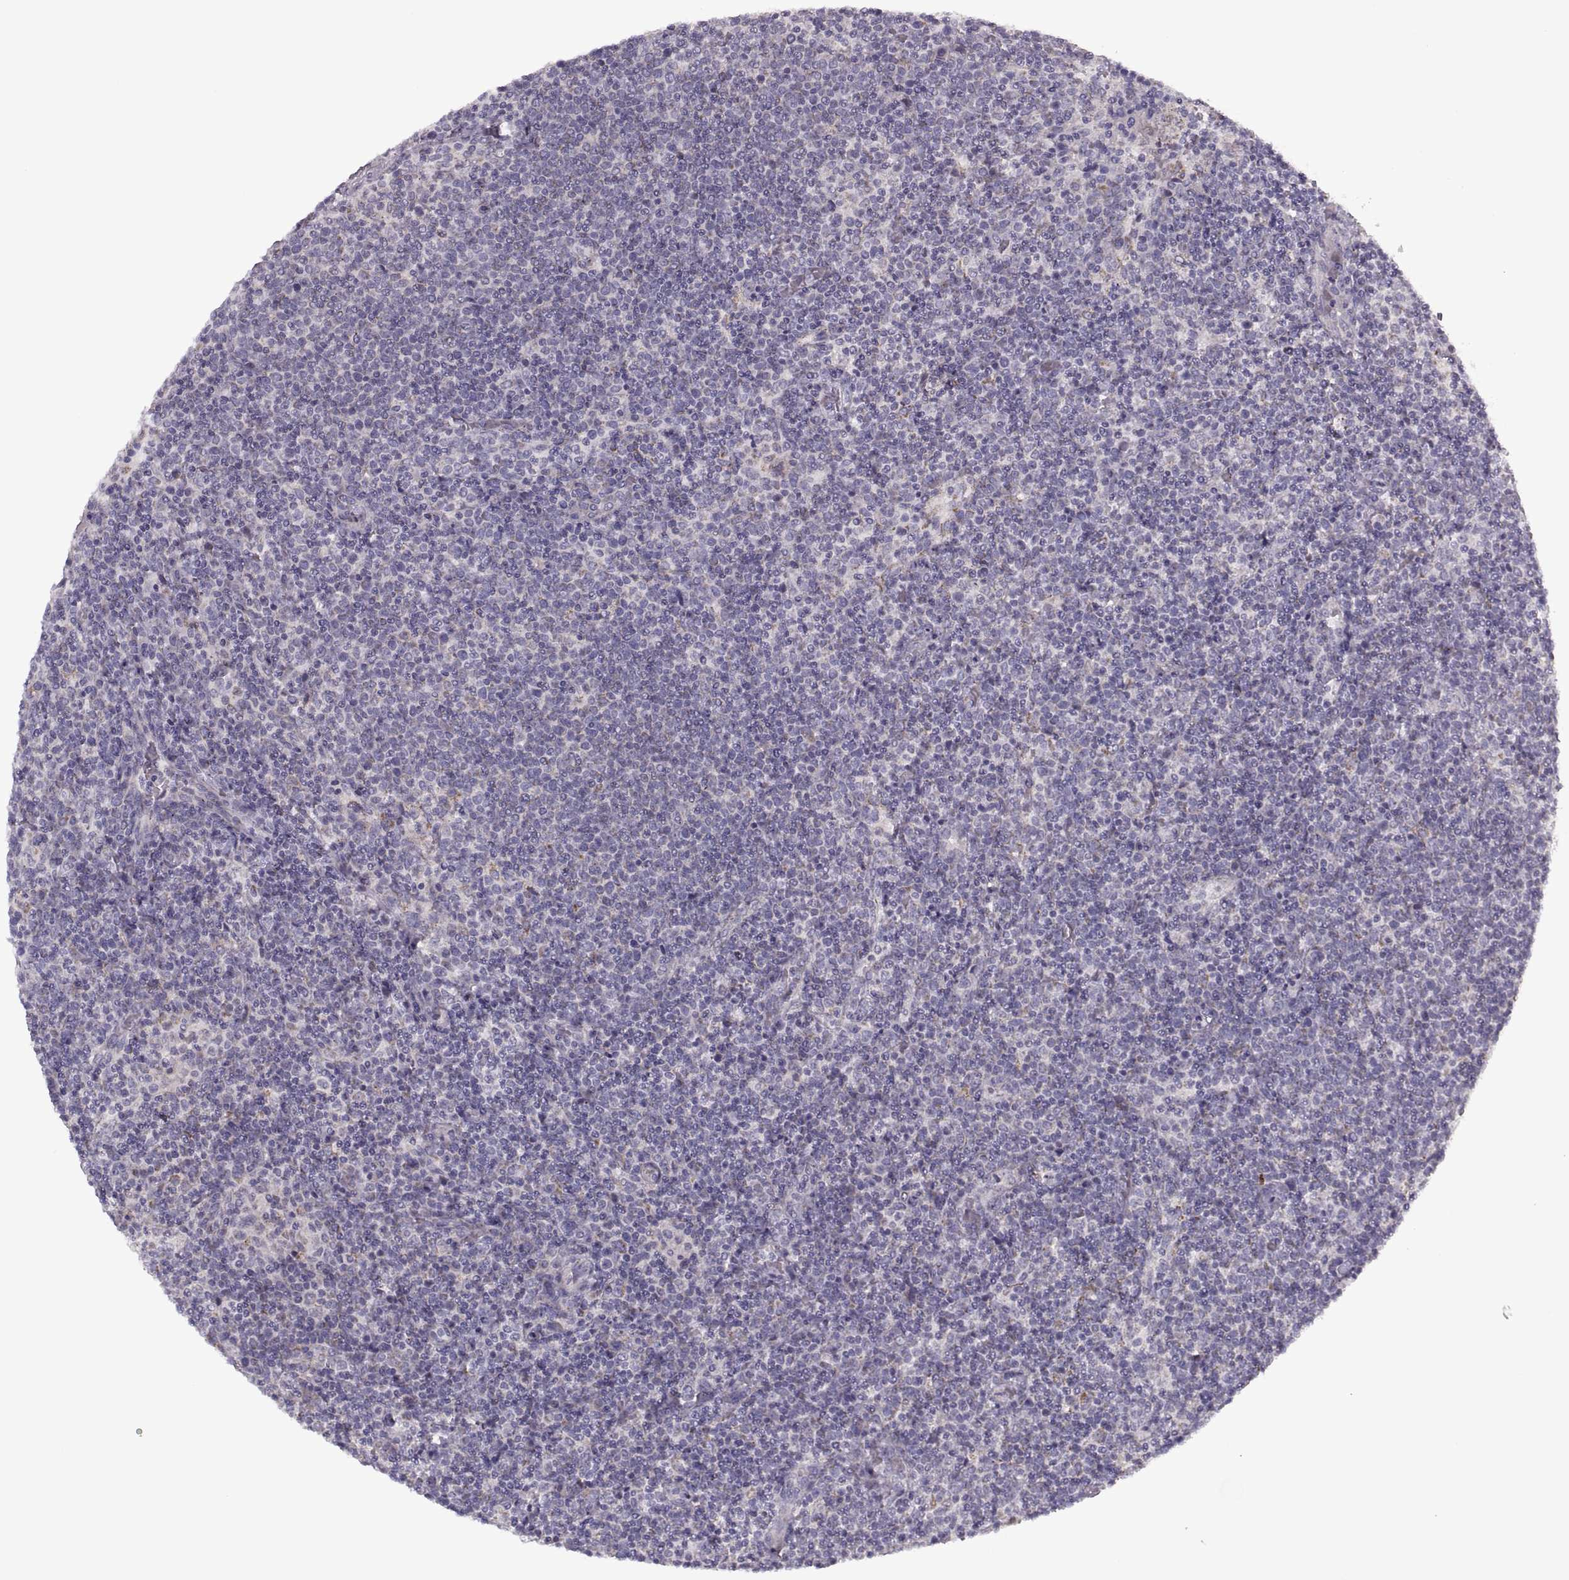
{"staining": {"intensity": "negative", "quantity": "none", "location": "none"}, "tissue": "lymphoma", "cell_type": "Tumor cells", "image_type": "cancer", "snomed": [{"axis": "morphology", "description": "Malignant lymphoma, non-Hodgkin's type, High grade"}, {"axis": "topography", "description": "Lymph node"}], "caption": "Immunohistochemistry histopathology image of lymphoma stained for a protein (brown), which shows no expression in tumor cells.", "gene": "PIERCE1", "patient": {"sex": "male", "age": 61}}